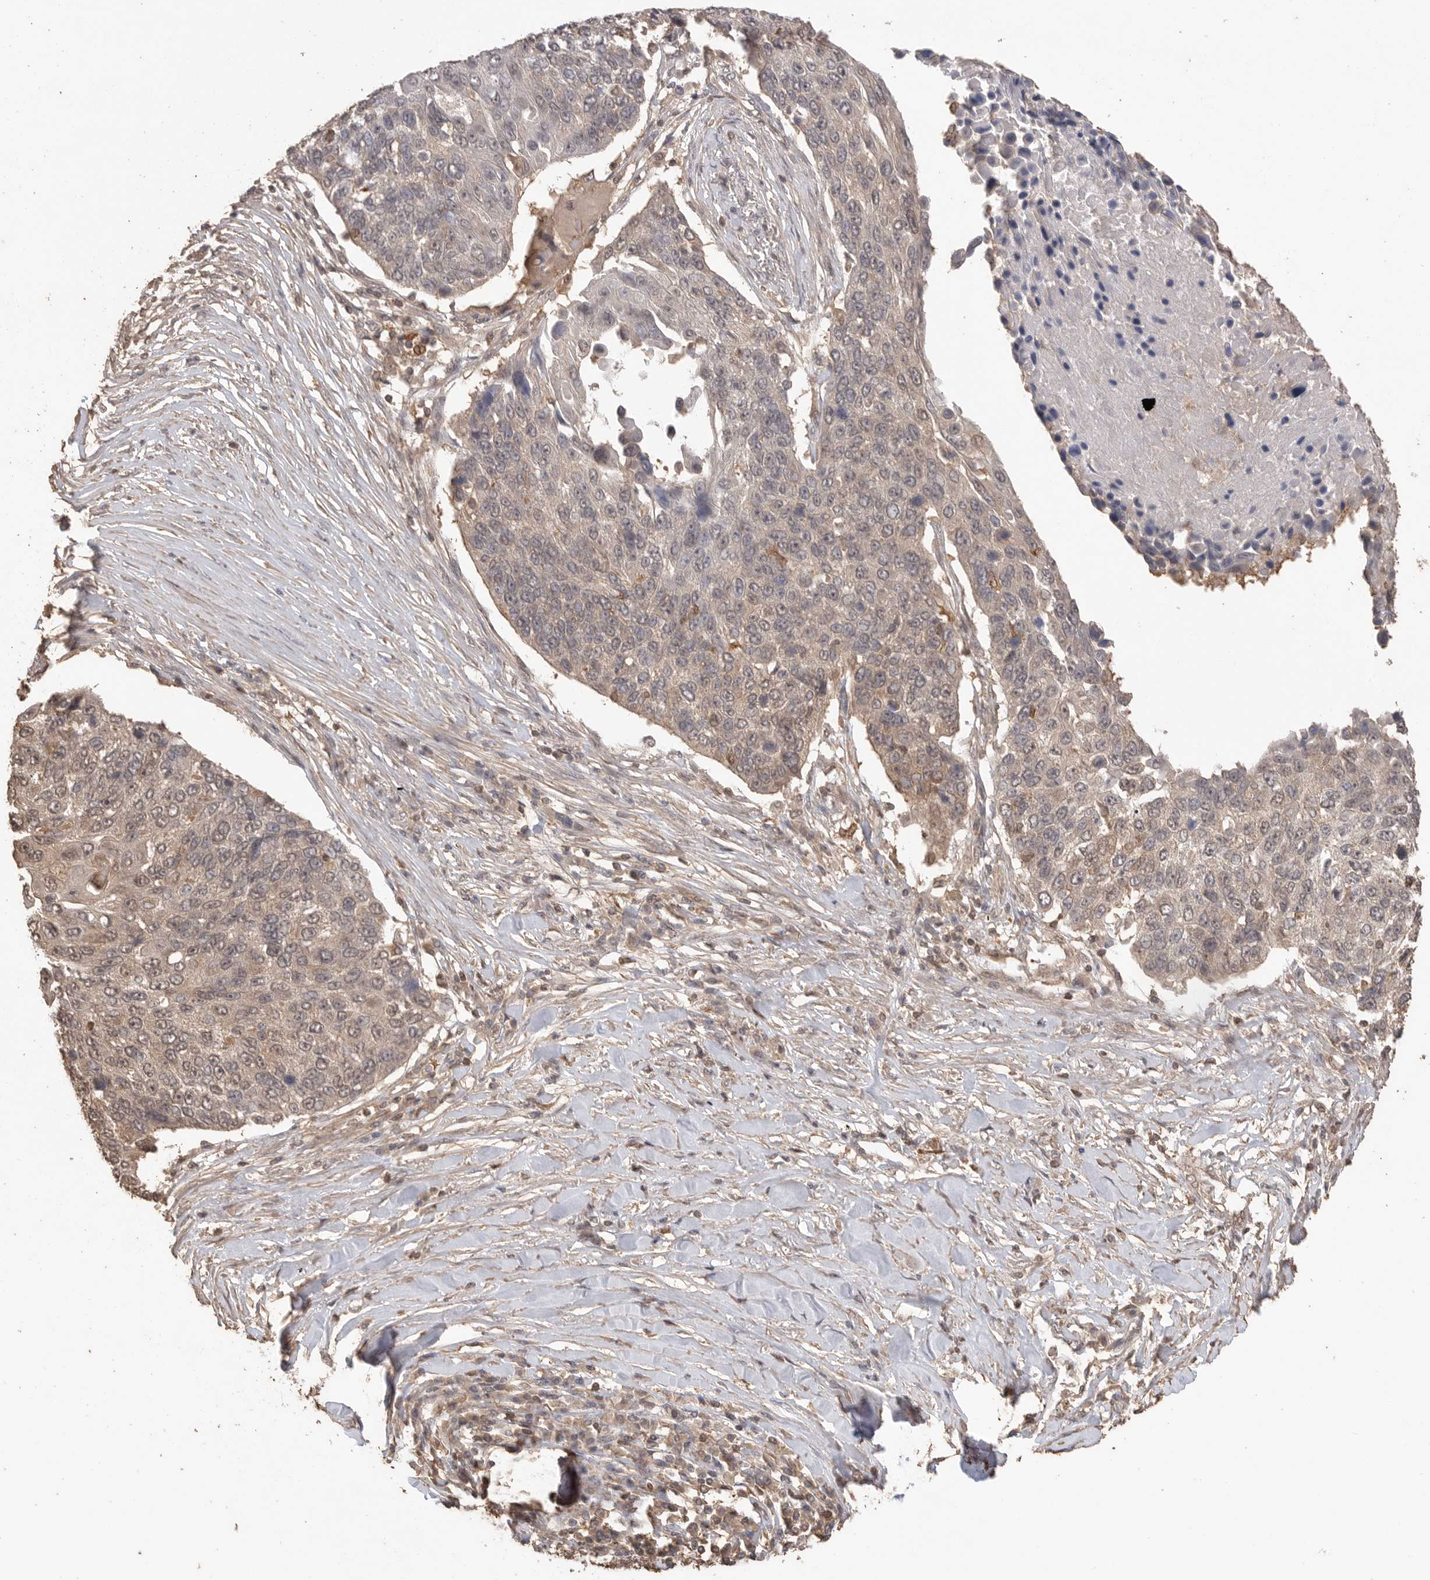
{"staining": {"intensity": "weak", "quantity": "<25%", "location": "cytoplasmic/membranous,nuclear"}, "tissue": "lung cancer", "cell_type": "Tumor cells", "image_type": "cancer", "snomed": [{"axis": "morphology", "description": "Squamous cell carcinoma, NOS"}, {"axis": "topography", "description": "Lung"}], "caption": "IHC of lung squamous cell carcinoma exhibits no positivity in tumor cells. Brightfield microscopy of immunohistochemistry (IHC) stained with DAB (3,3'-diaminobenzidine) (brown) and hematoxylin (blue), captured at high magnification.", "gene": "MAP2K1", "patient": {"sex": "male", "age": 66}}